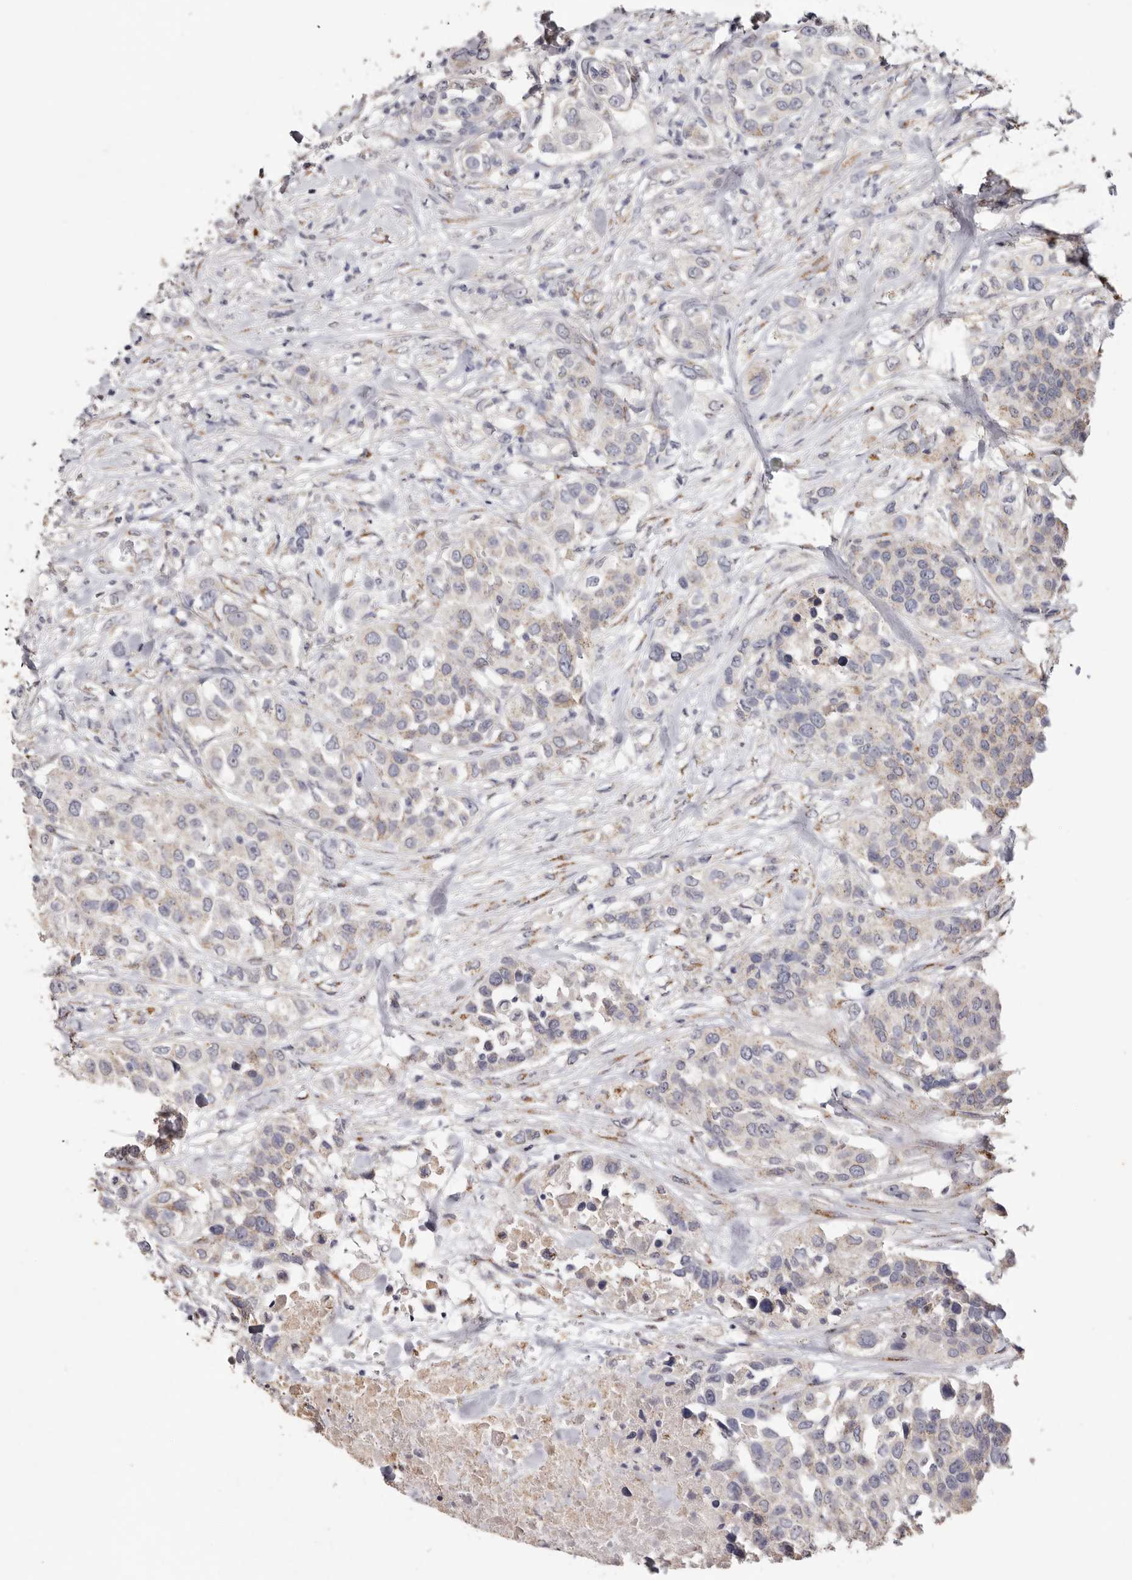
{"staining": {"intensity": "weak", "quantity": "<25%", "location": "cytoplasmic/membranous"}, "tissue": "urothelial cancer", "cell_type": "Tumor cells", "image_type": "cancer", "snomed": [{"axis": "morphology", "description": "Urothelial carcinoma, High grade"}, {"axis": "topography", "description": "Urinary bladder"}], "caption": "Immunohistochemical staining of human urothelial carcinoma (high-grade) shows no significant staining in tumor cells.", "gene": "LGALS7B", "patient": {"sex": "female", "age": 80}}